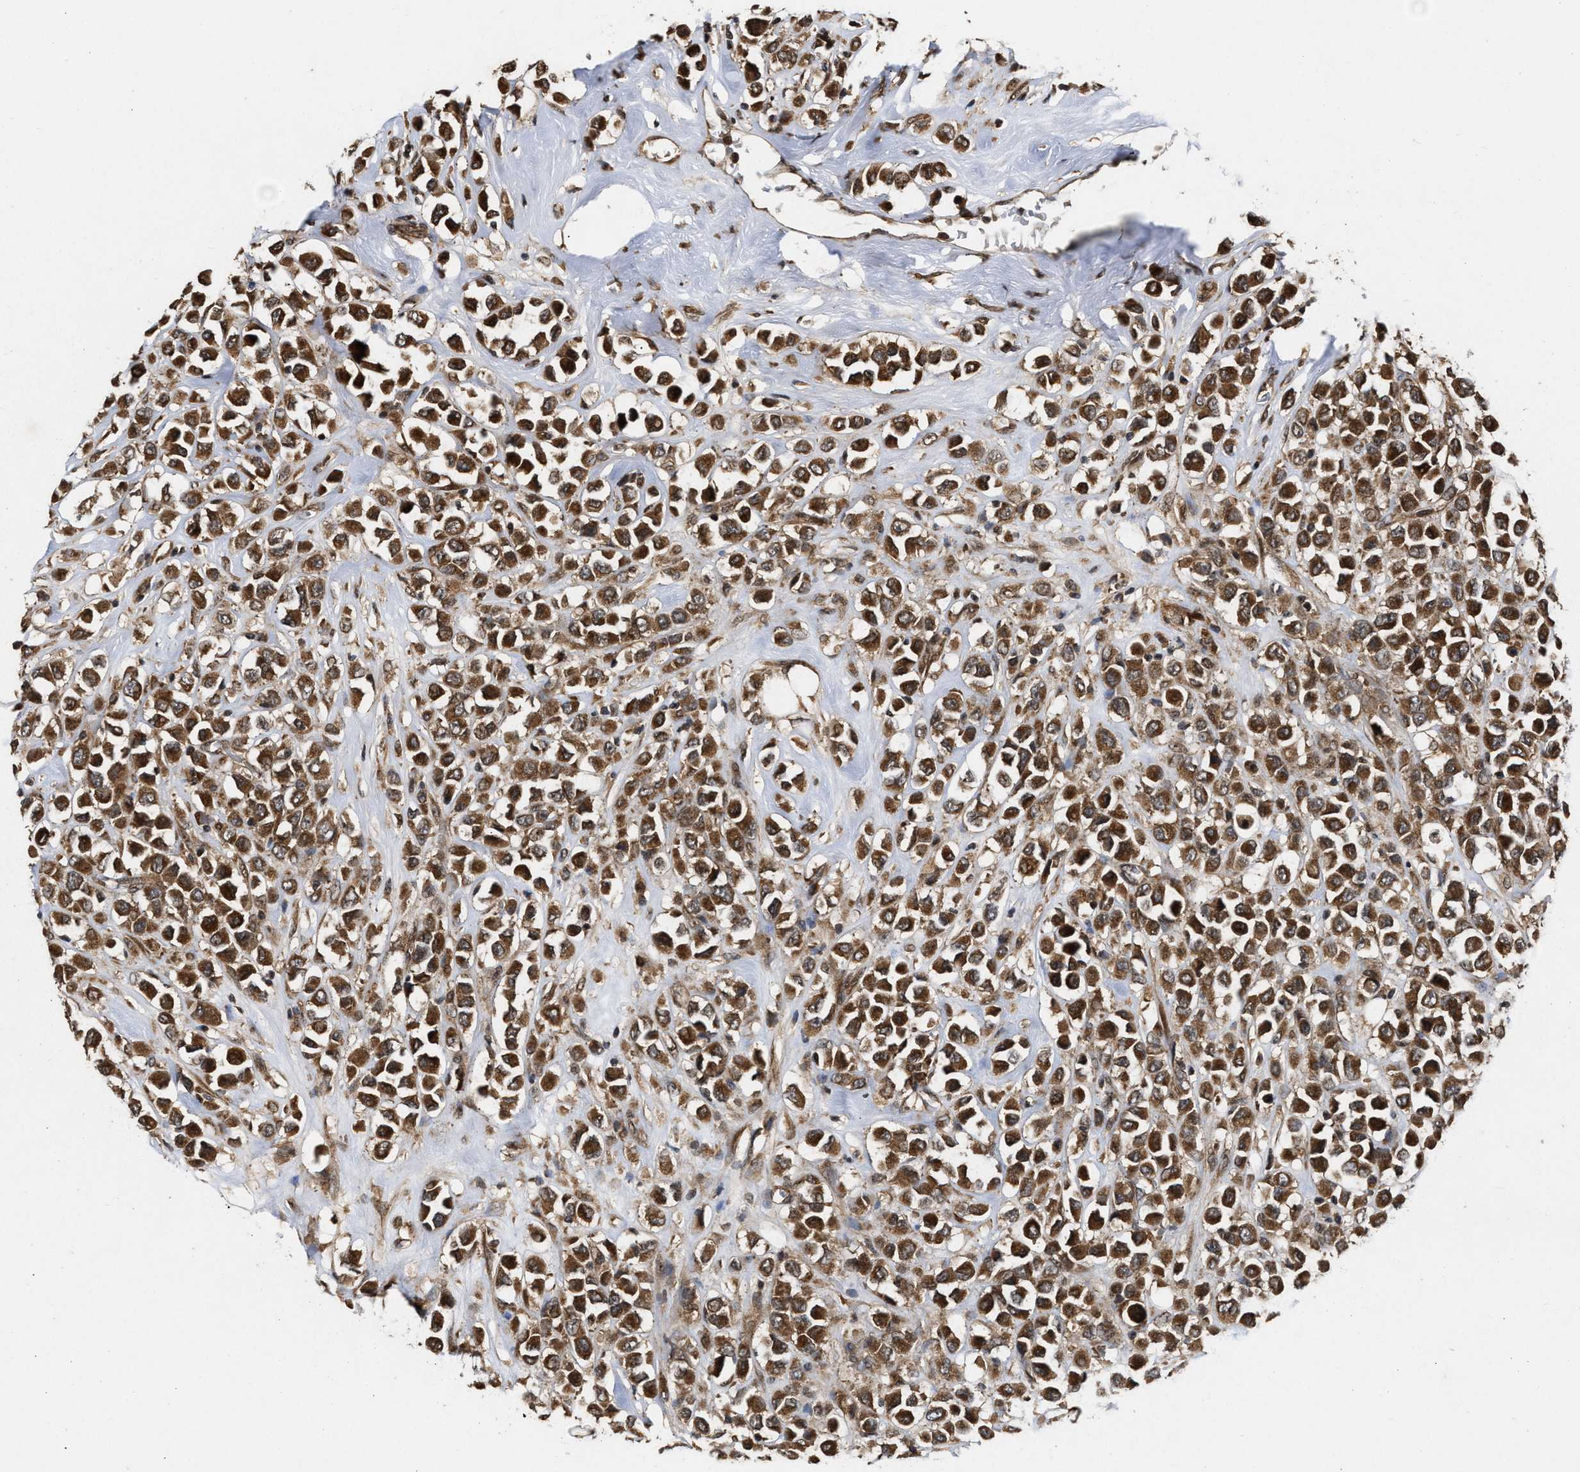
{"staining": {"intensity": "strong", "quantity": ">75%", "location": "cytoplasmic/membranous"}, "tissue": "breast cancer", "cell_type": "Tumor cells", "image_type": "cancer", "snomed": [{"axis": "morphology", "description": "Duct carcinoma"}, {"axis": "topography", "description": "Breast"}], "caption": "Immunohistochemical staining of human infiltrating ductal carcinoma (breast) reveals strong cytoplasmic/membranous protein staining in about >75% of tumor cells. (DAB (3,3'-diaminobenzidine) = brown stain, brightfield microscopy at high magnification).", "gene": "CFLAR", "patient": {"sex": "female", "age": 61}}